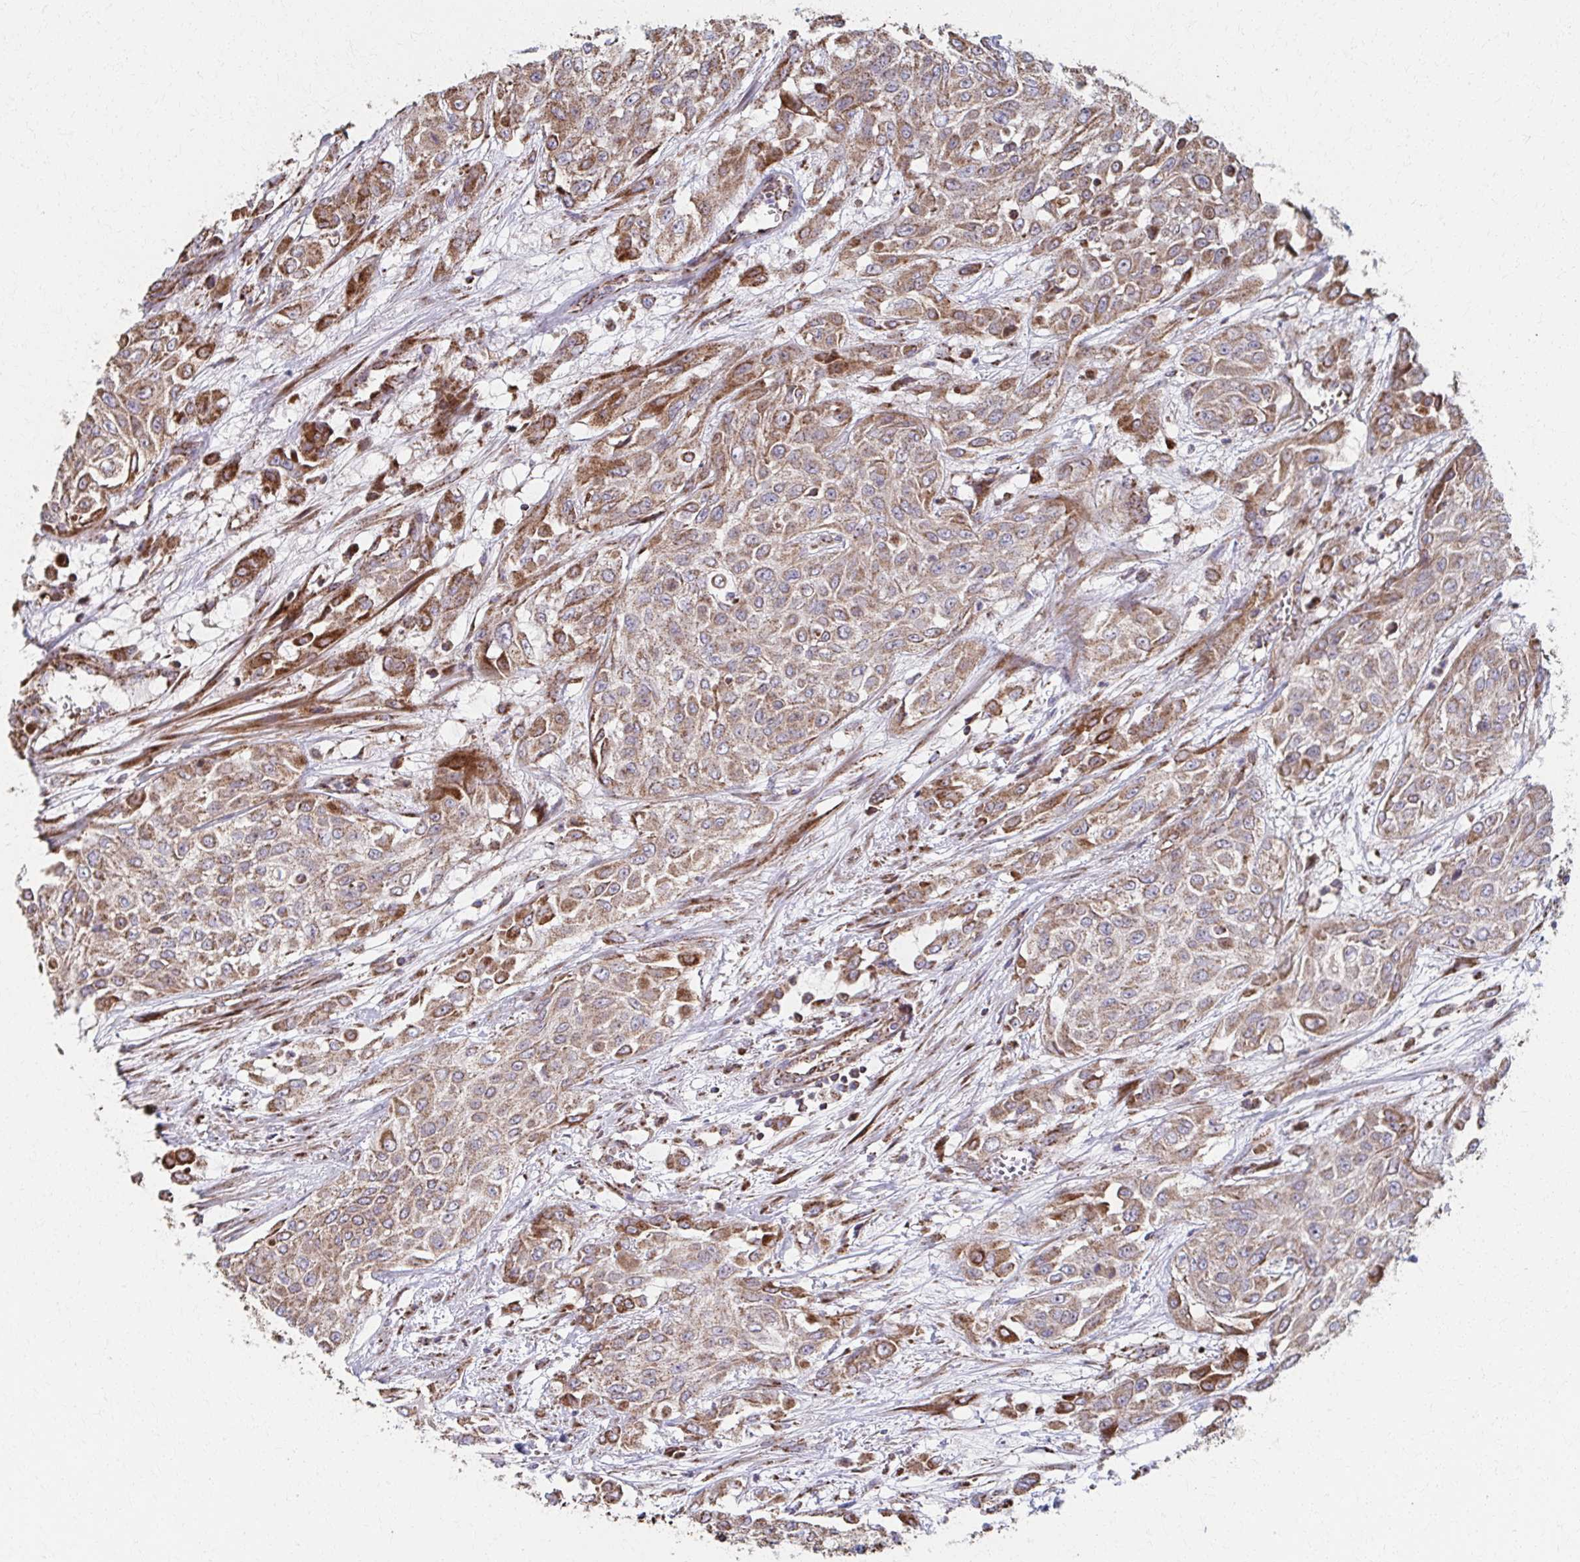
{"staining": {"intensity": "moderate", "quantity": ">75%", "location": "cytoplasmic/membranous"}, "tissue": "urothelial cancer", "cell_type": "Tumor cells", "image_type": "cancer", "snomed": [{"axis": "morphology", "description": "Urothelial carcinoma, High grade"}, {"axis": "topography", "description": "Urinary bladder"}], "caption": "Moderate cytoplasmic/membranous protein positivity is appreciated in approximately >75% of tumor cells in high-grade urothelial carcinoma.", "gene": "SAT1", "patient": {"sex": "male", "age": 57}}